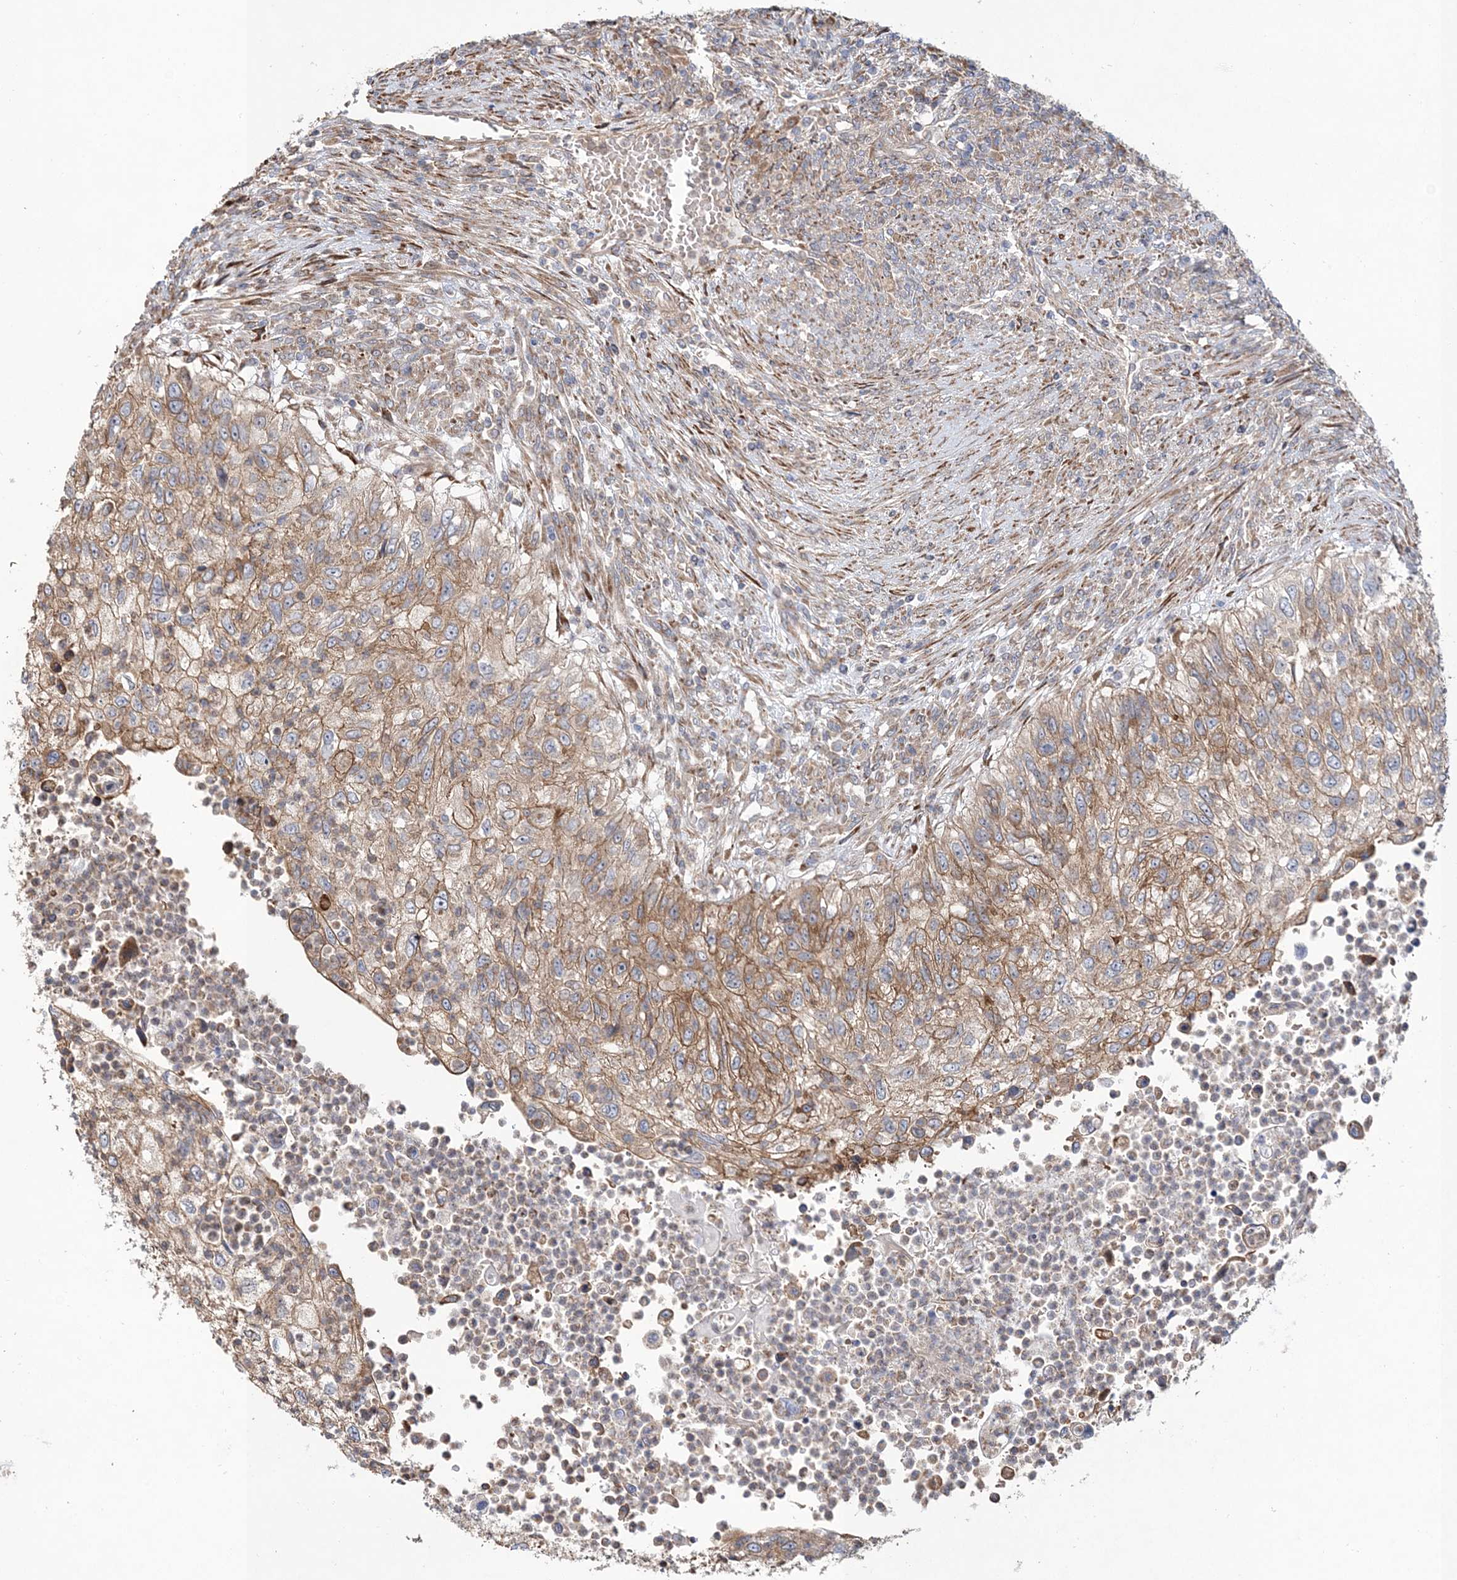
{"staining": {"intensity": "moderate", "quantity": ">75%", "location": "cytoplasmic/membranous"}, "tissue": "urothelial cancer", "cell_type": "Tumor cells", "image_type": "cancer", "snomed": [{"axis": "morphology", "description": "Urothelial carcinoma, High grade"}, {"axis": "topography", "description": "Urinary bladder"}], "caption": "Approximately >75% of tumor cells in human urothelial carcinoma (high-grade) demonstrate moderate cytoplasmic/membranous protein expression as visualized by brown immunohistochemical staining.", "gene": "ZFYVE16", "patient": {"sex": "female", "age": 60}}